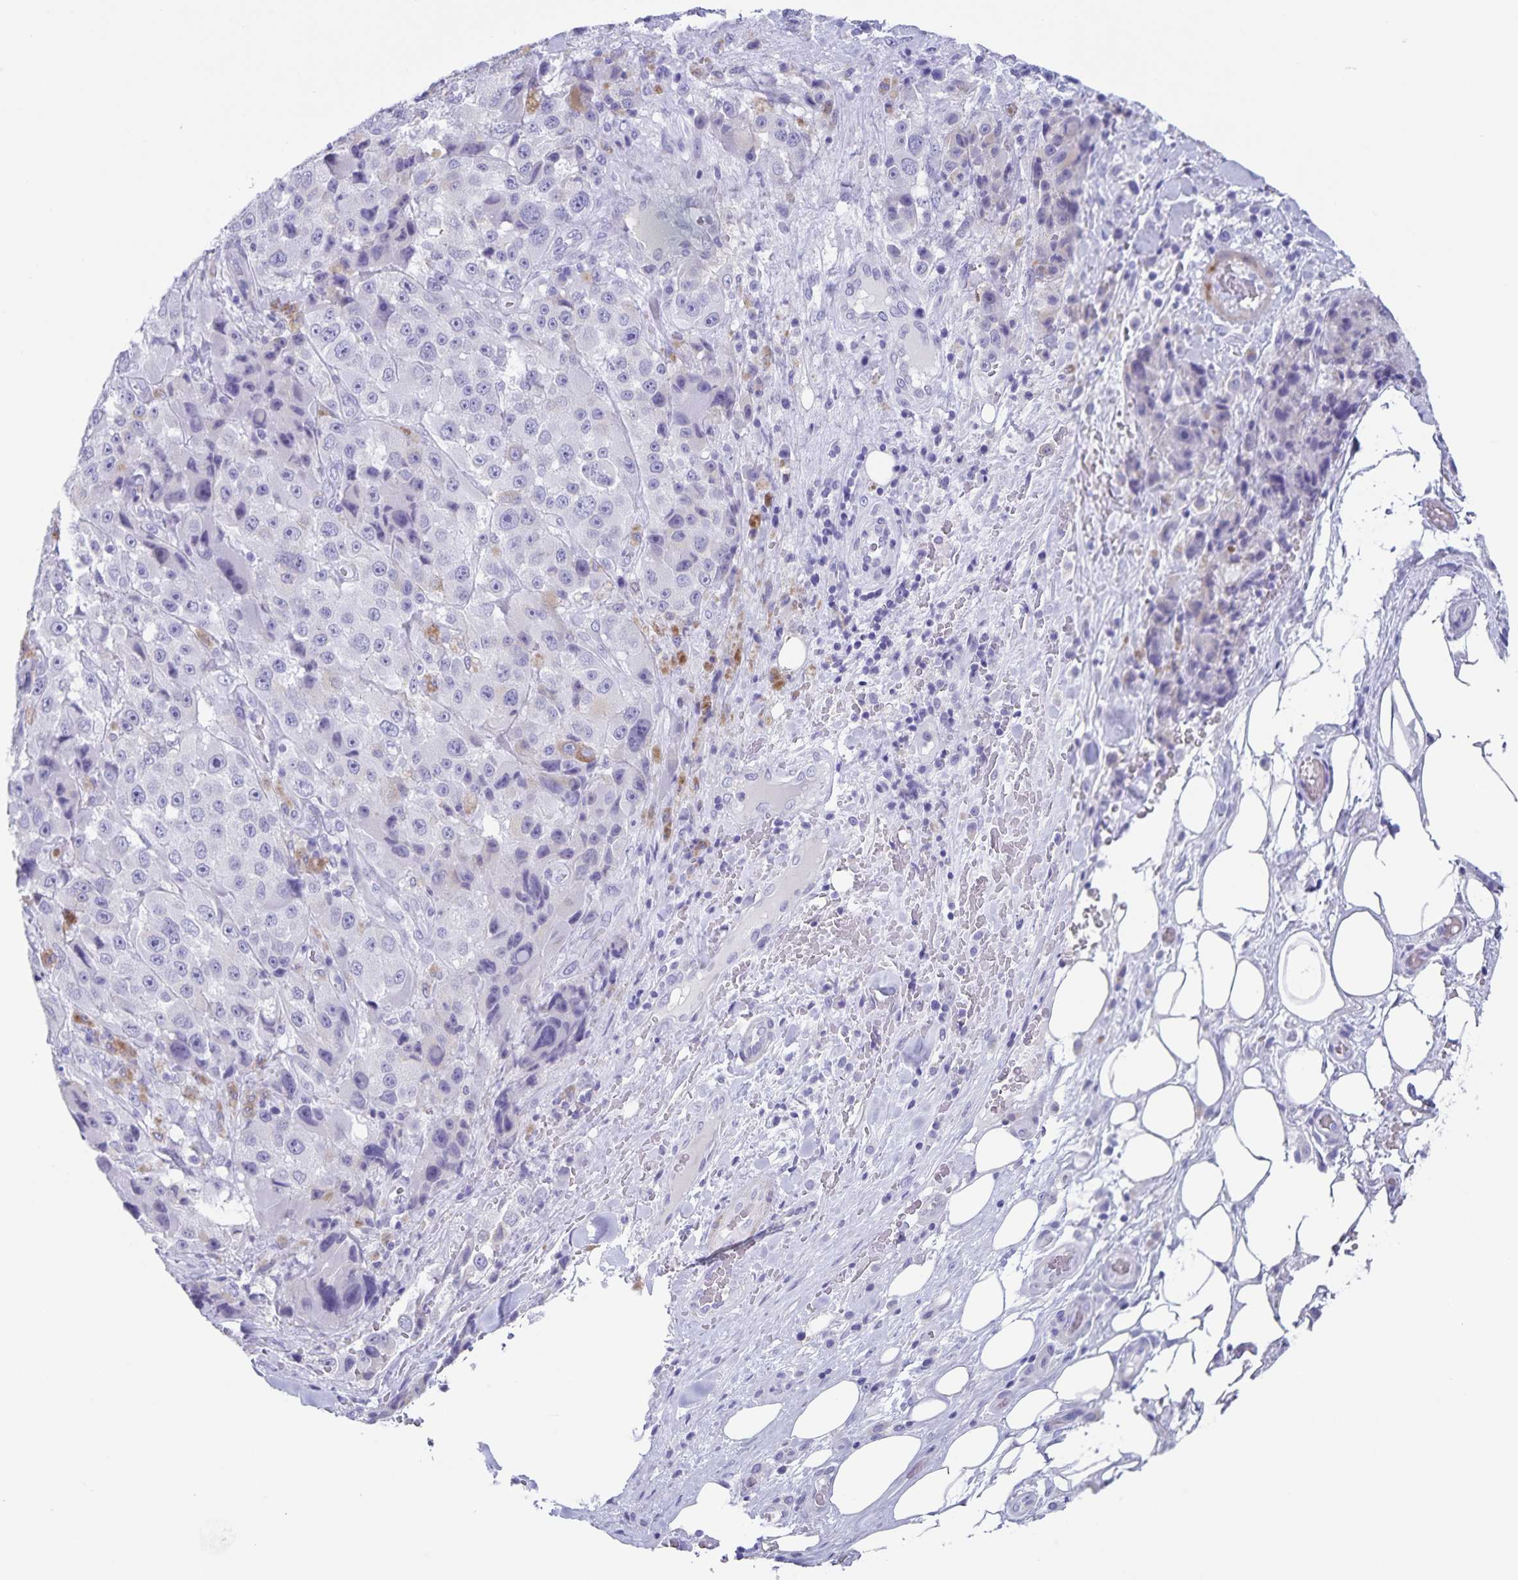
{"staining": {"intensity": "moderate", "quantity": "<25%", "location": "cytoplasmic/membranous"}, "tissue": "melanoma", "cell_type": "Tumor cells", "image_type": "cancer", "snomed": [{"axis": "morphology", "description": "Malignant melanoma, Metastatic site"}, {"axis": "topography", "description": "Lymph node"}], "caption": "An image of melanoma stained for a protein shows moderate cytoplasmic/membranous brown staining in tumor cells.", "gene": "C11orf42", "patient": {"sex": "male", "age": 62}}